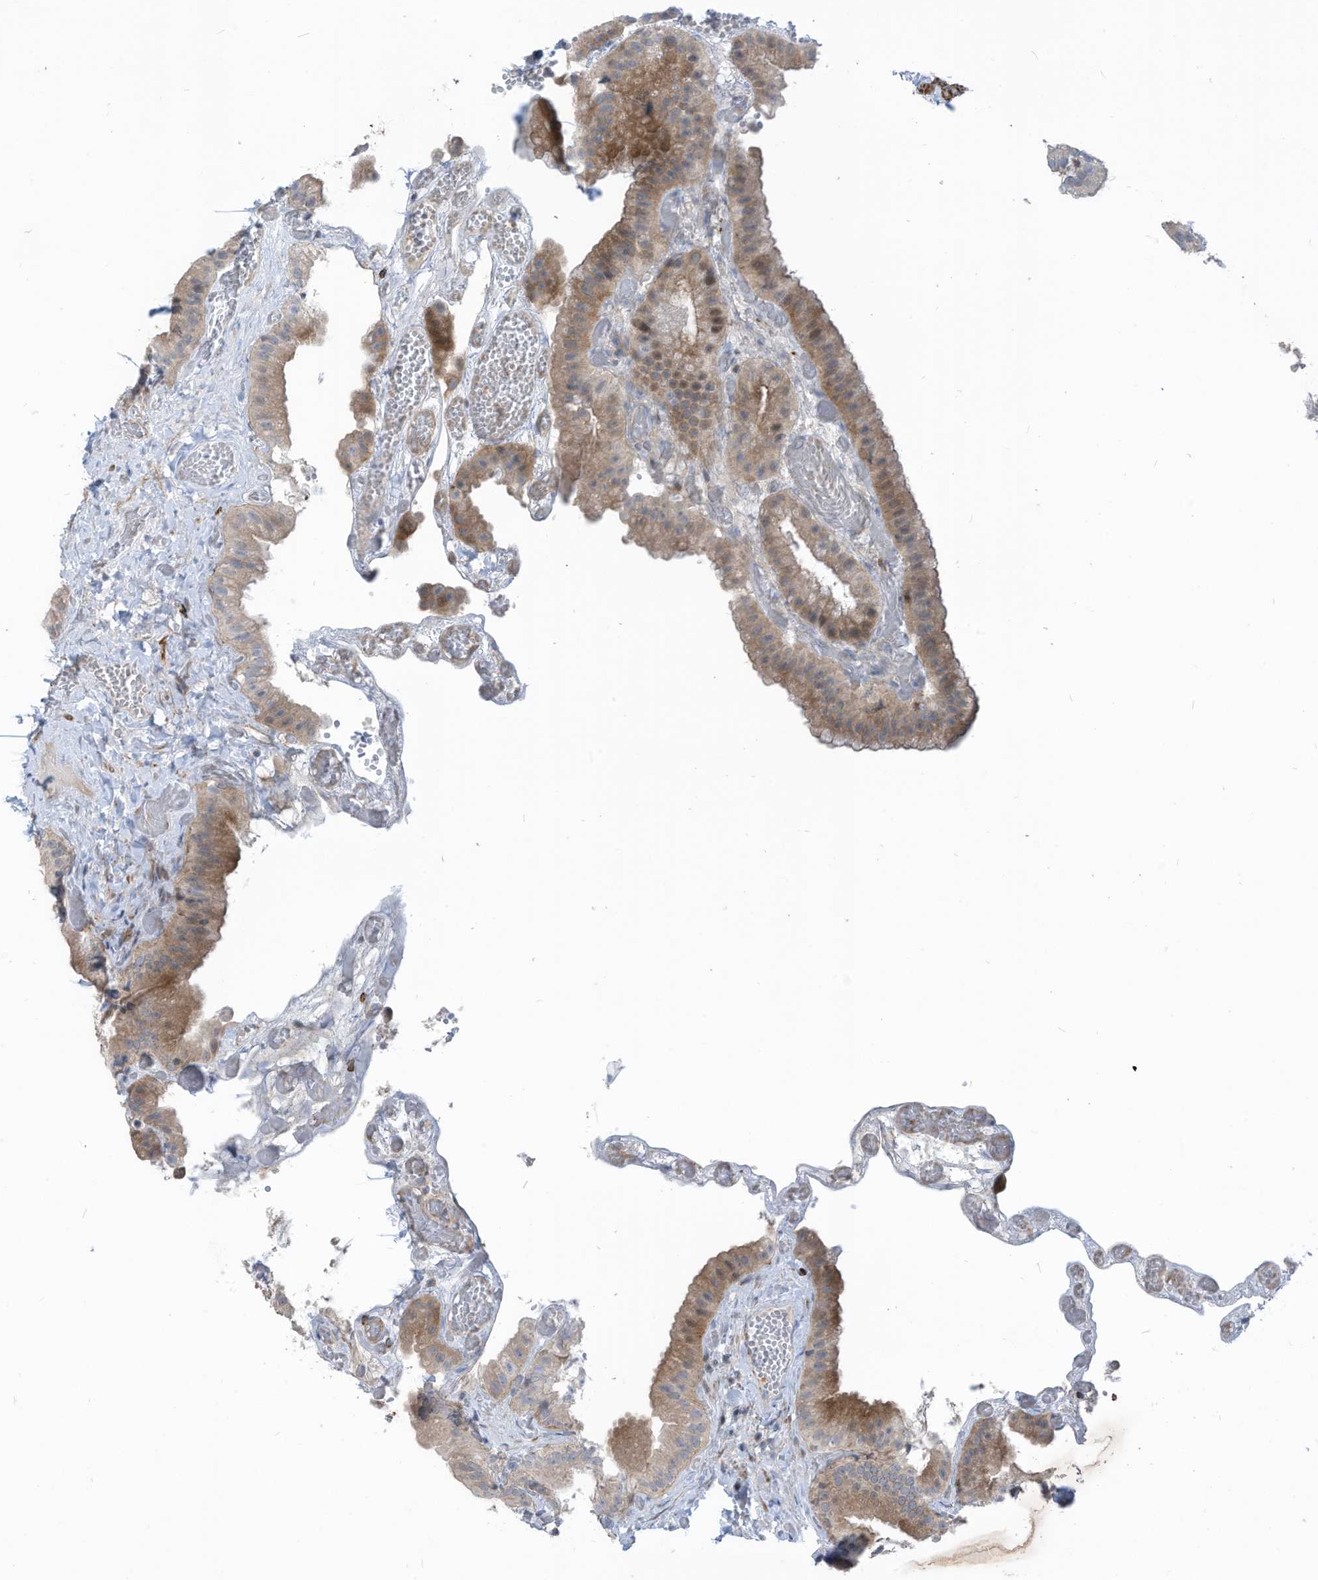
{"staining": {"intensity": "weak", "quantity": "25%-75%", "location": "cytoplasmic/membranous"}, "tissue": "gallbladder", "cell_type": "Glandular cells", "image_type": "normal", "snomed": [{"axis": "morphology", "description": "Normal tissue, NOS"}, {"axis": "topography", "description": "Gallbladder"}], "caption": "Protein staining of unremarkable gallbladder displays weak cytoplasmic/membranous staining in about 25%-75% of glandular cells.", "gene": "GPATCH3", "patient": {"sex": "female", "age": 64}}